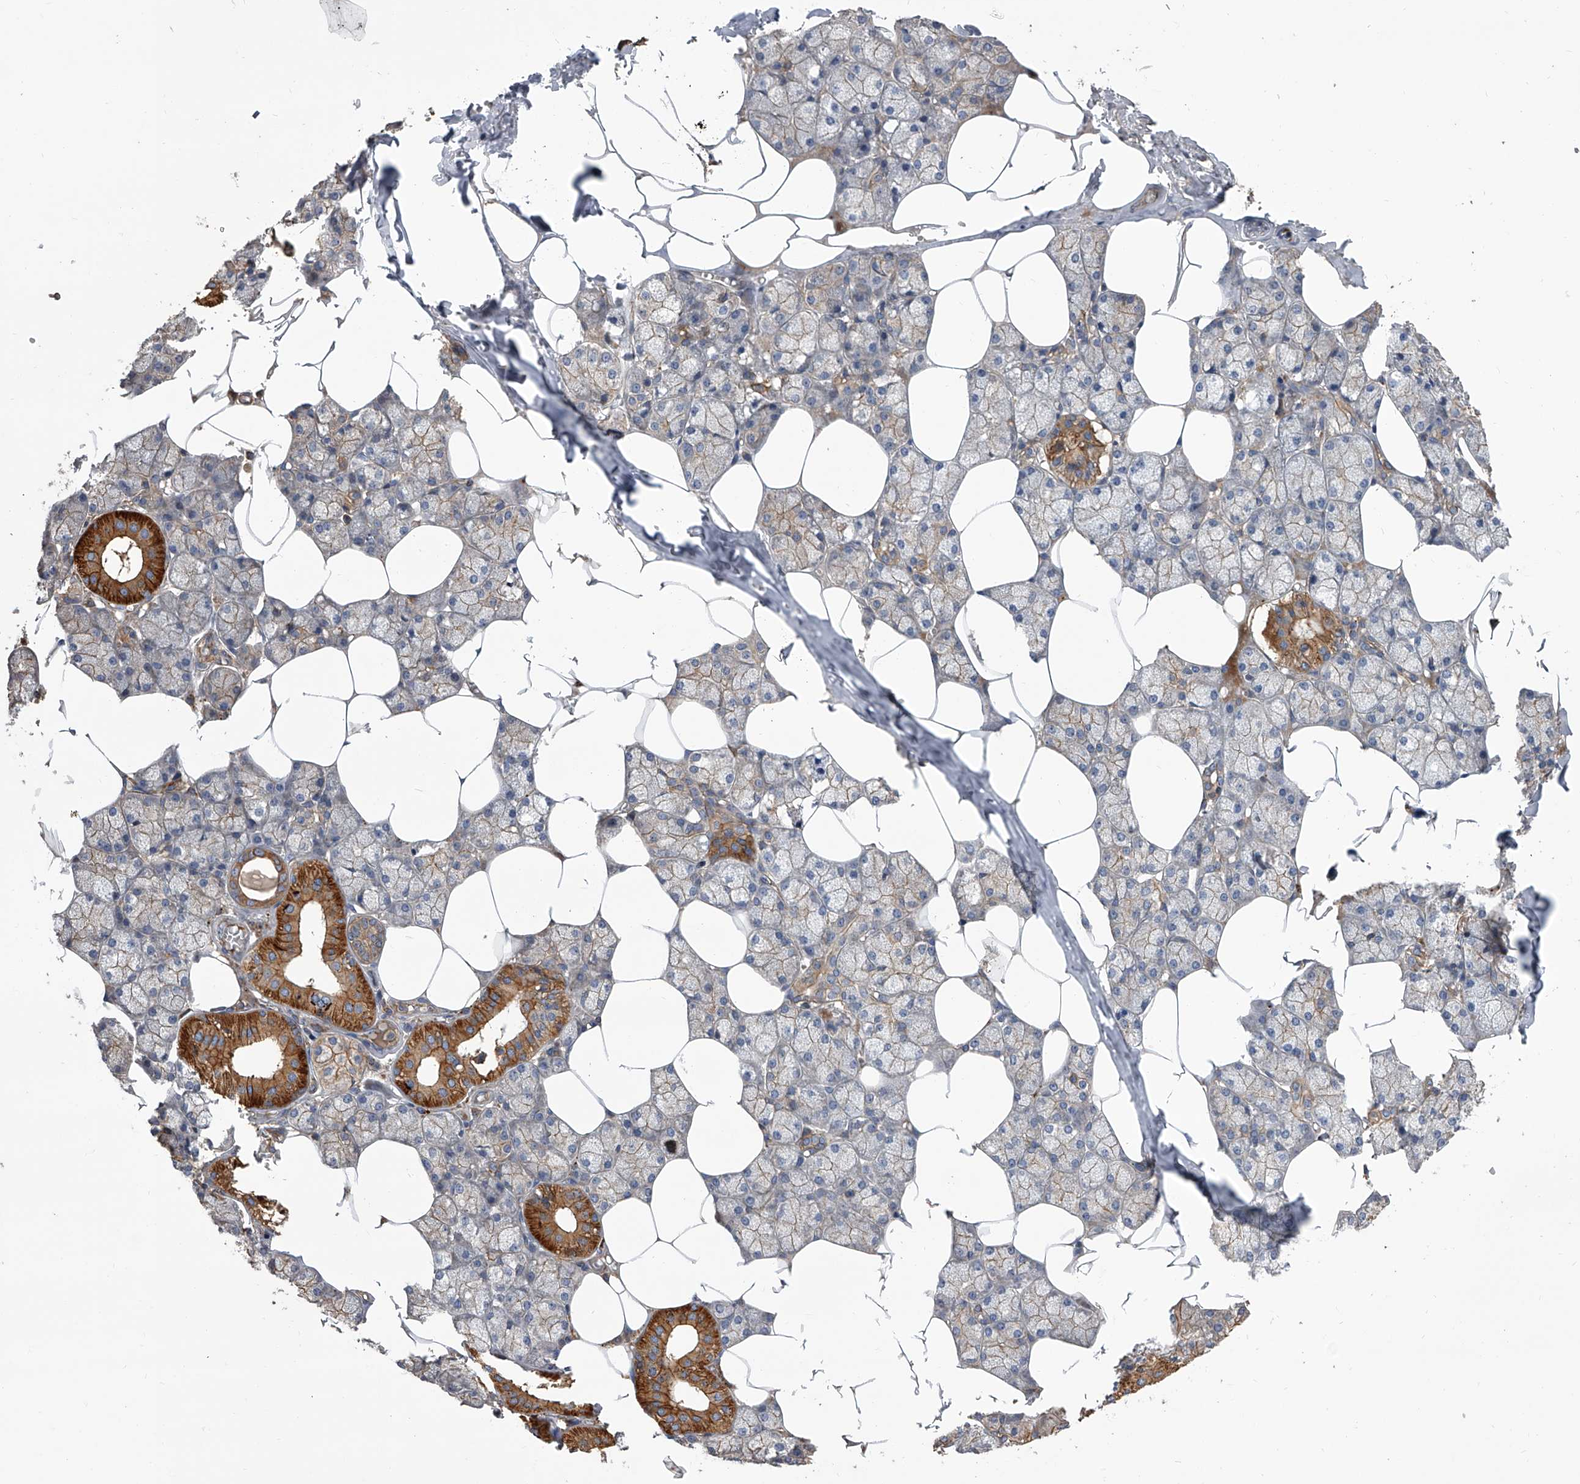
{"staining": {"intensity": "strong", "quantity": "25%-75%", "location": "cytoplasmic/membranous"}, "tissue": "salivary gland", "cell_type": "Glandular cells", "image_type": "normal", "snomed": [{"axis": "morphology", "description": "Normal tissue, NOS"}, {"axis": "topography", "description": "Salivary gland"}], "caption": "Immunohistochemistry (IHC) of normal human salivary gland exhibits high levels of strong cytoplasmic/membranous expression in about 25%-75% of glandular cells.", "gene": "USP47", "patient": {"sex": "male", "age": 62}}